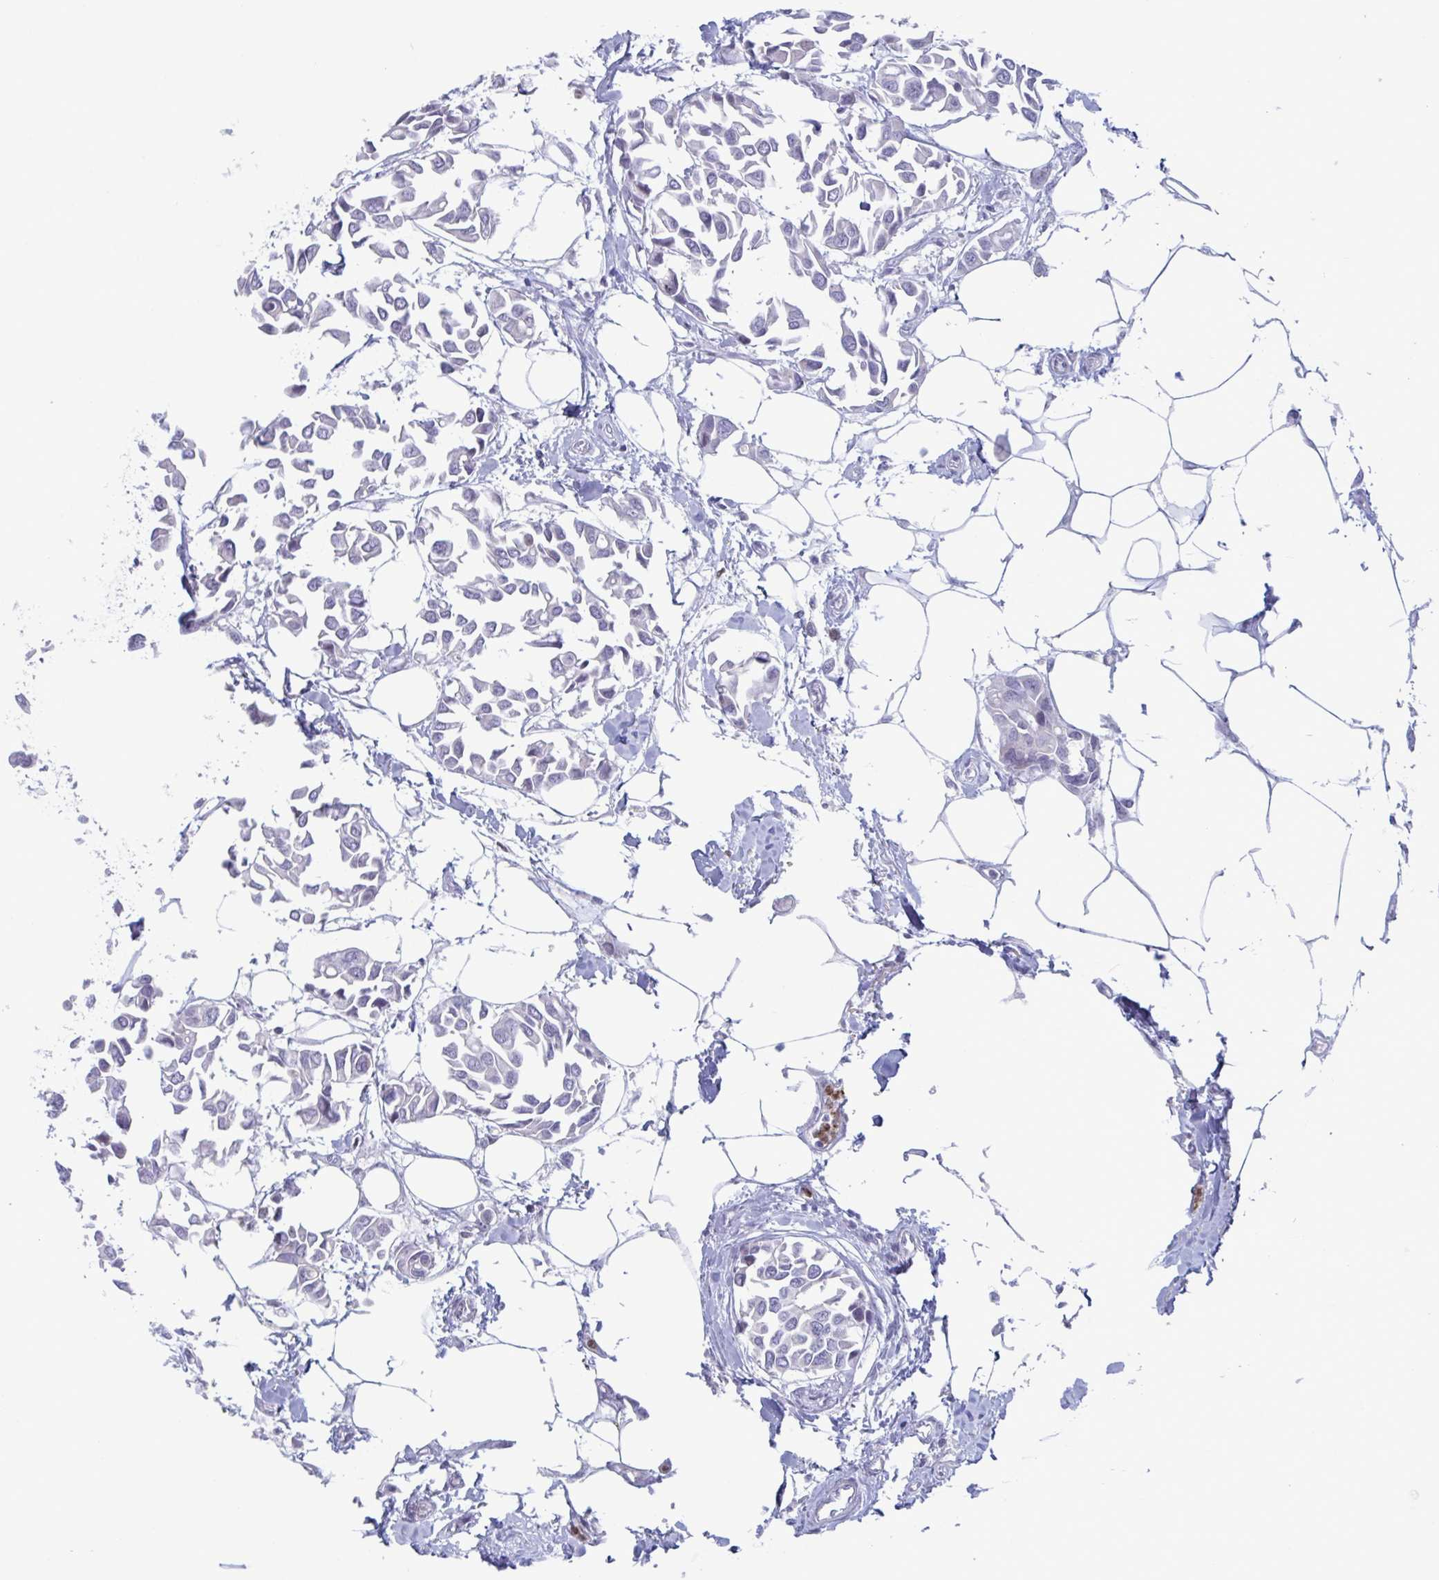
{"staining": {"intensity": "negative", "quantity": "none", "location": "none"}, "tissue": "breast cancer", "cell_type": "Tumor cells", "image_type": "cancer", "snomed": [{"axis": "morphology", "description": "Duct carcinoma"}, {"axis": "topography", "description": "Breast"}], "caption": "Immunohistochemical staining of breast cancer exhibits no significant staining in tumor cells.", "gene": "CYP4F11", "patient": {"sex": "female", "age": 54}}